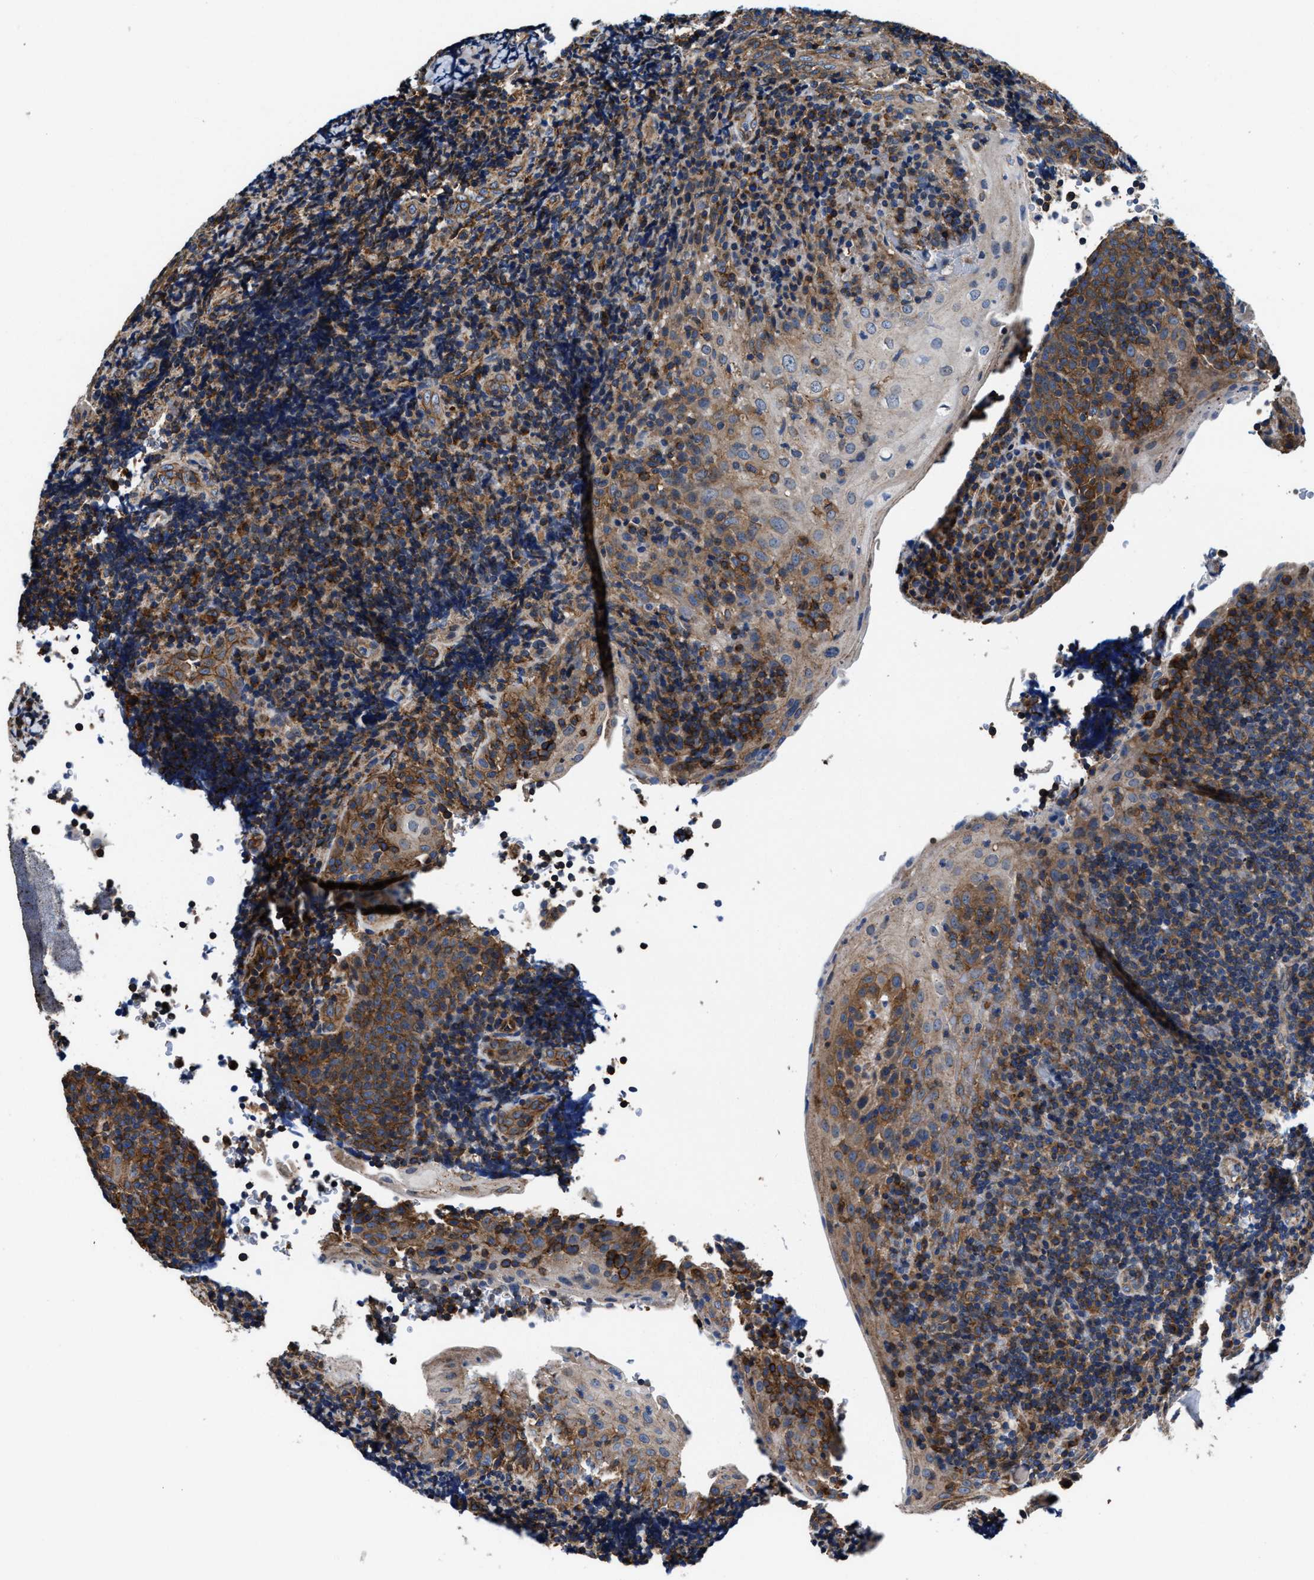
{"staining": {"intensity": "weak", "quantity": ">75%", "location": "cytoplasmic/membranous"}, "tissue": "tonsil", "cell_type": "Germinal center cells", "image_type": "normal", "snomed": [{"axis": "morphology", "description": "Normal tissue, NOS"}, {"axis": "topography", "description": "Tonsil"}], "caption": "The micrograph exhibits immunohistochemical staining of unremarkable tonsil. There is weak cytoplasmic/membranous staining is seen in approximately >75% of germinal center cells.", "gene": "PPP1R9B", "patient": {"sex": "male", "age": 37}}